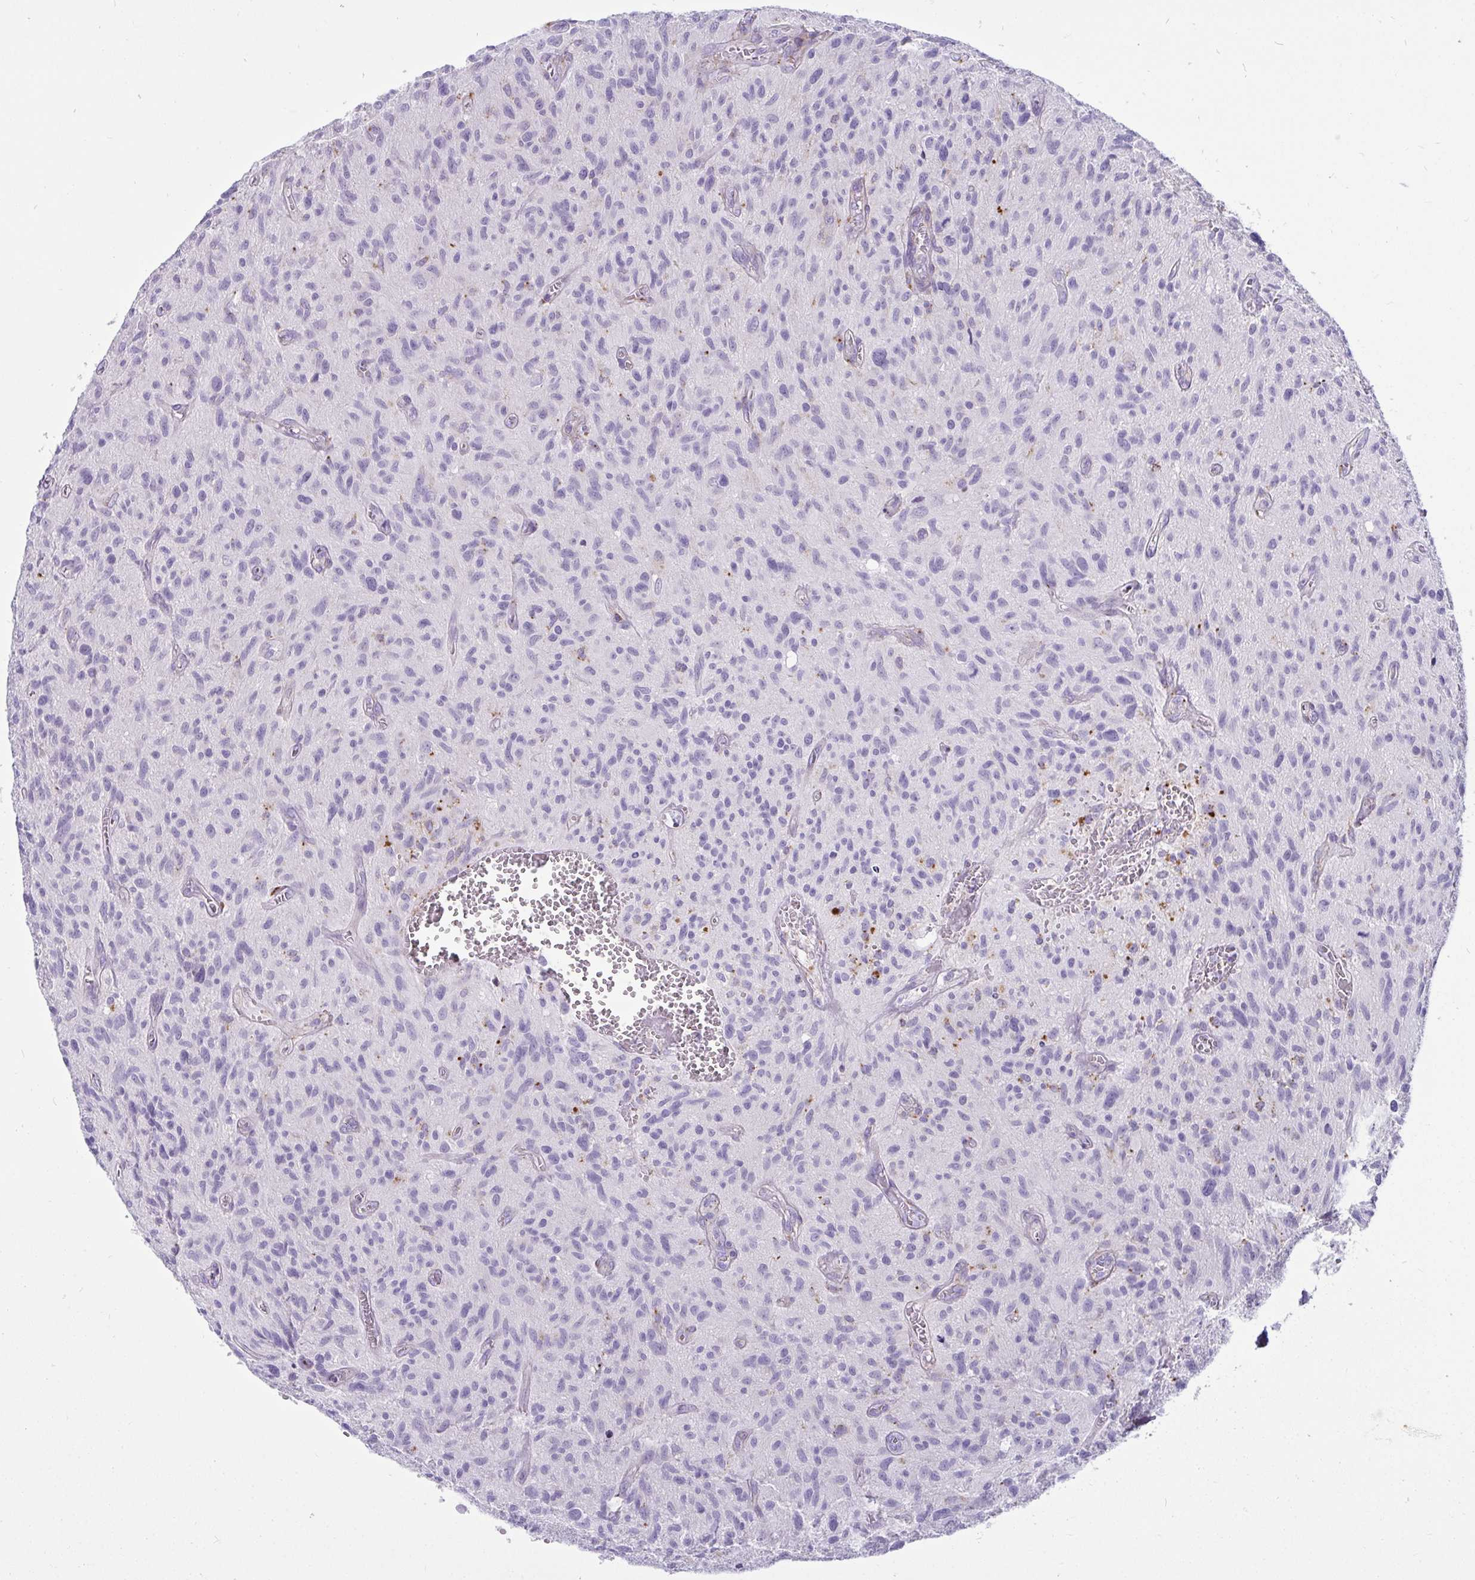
{"staining": {"intensity": "negative", "quantity": "none", "location": "none"}, "tissue": "glioma", "cell_type": "Tumor cells", "image_type": "cancer", "snomed": [{"axis": "morphology", "description": "Glioma, malignant, High grade"}, {"axis": "topography", "description": "Brain"}], "caption": "This is an immunohistochemistry histopathology image of human glioma. There is no staining in tumor cells.", "gene": "CTSZ", "patient": {"sex": "male", "age": 75}}